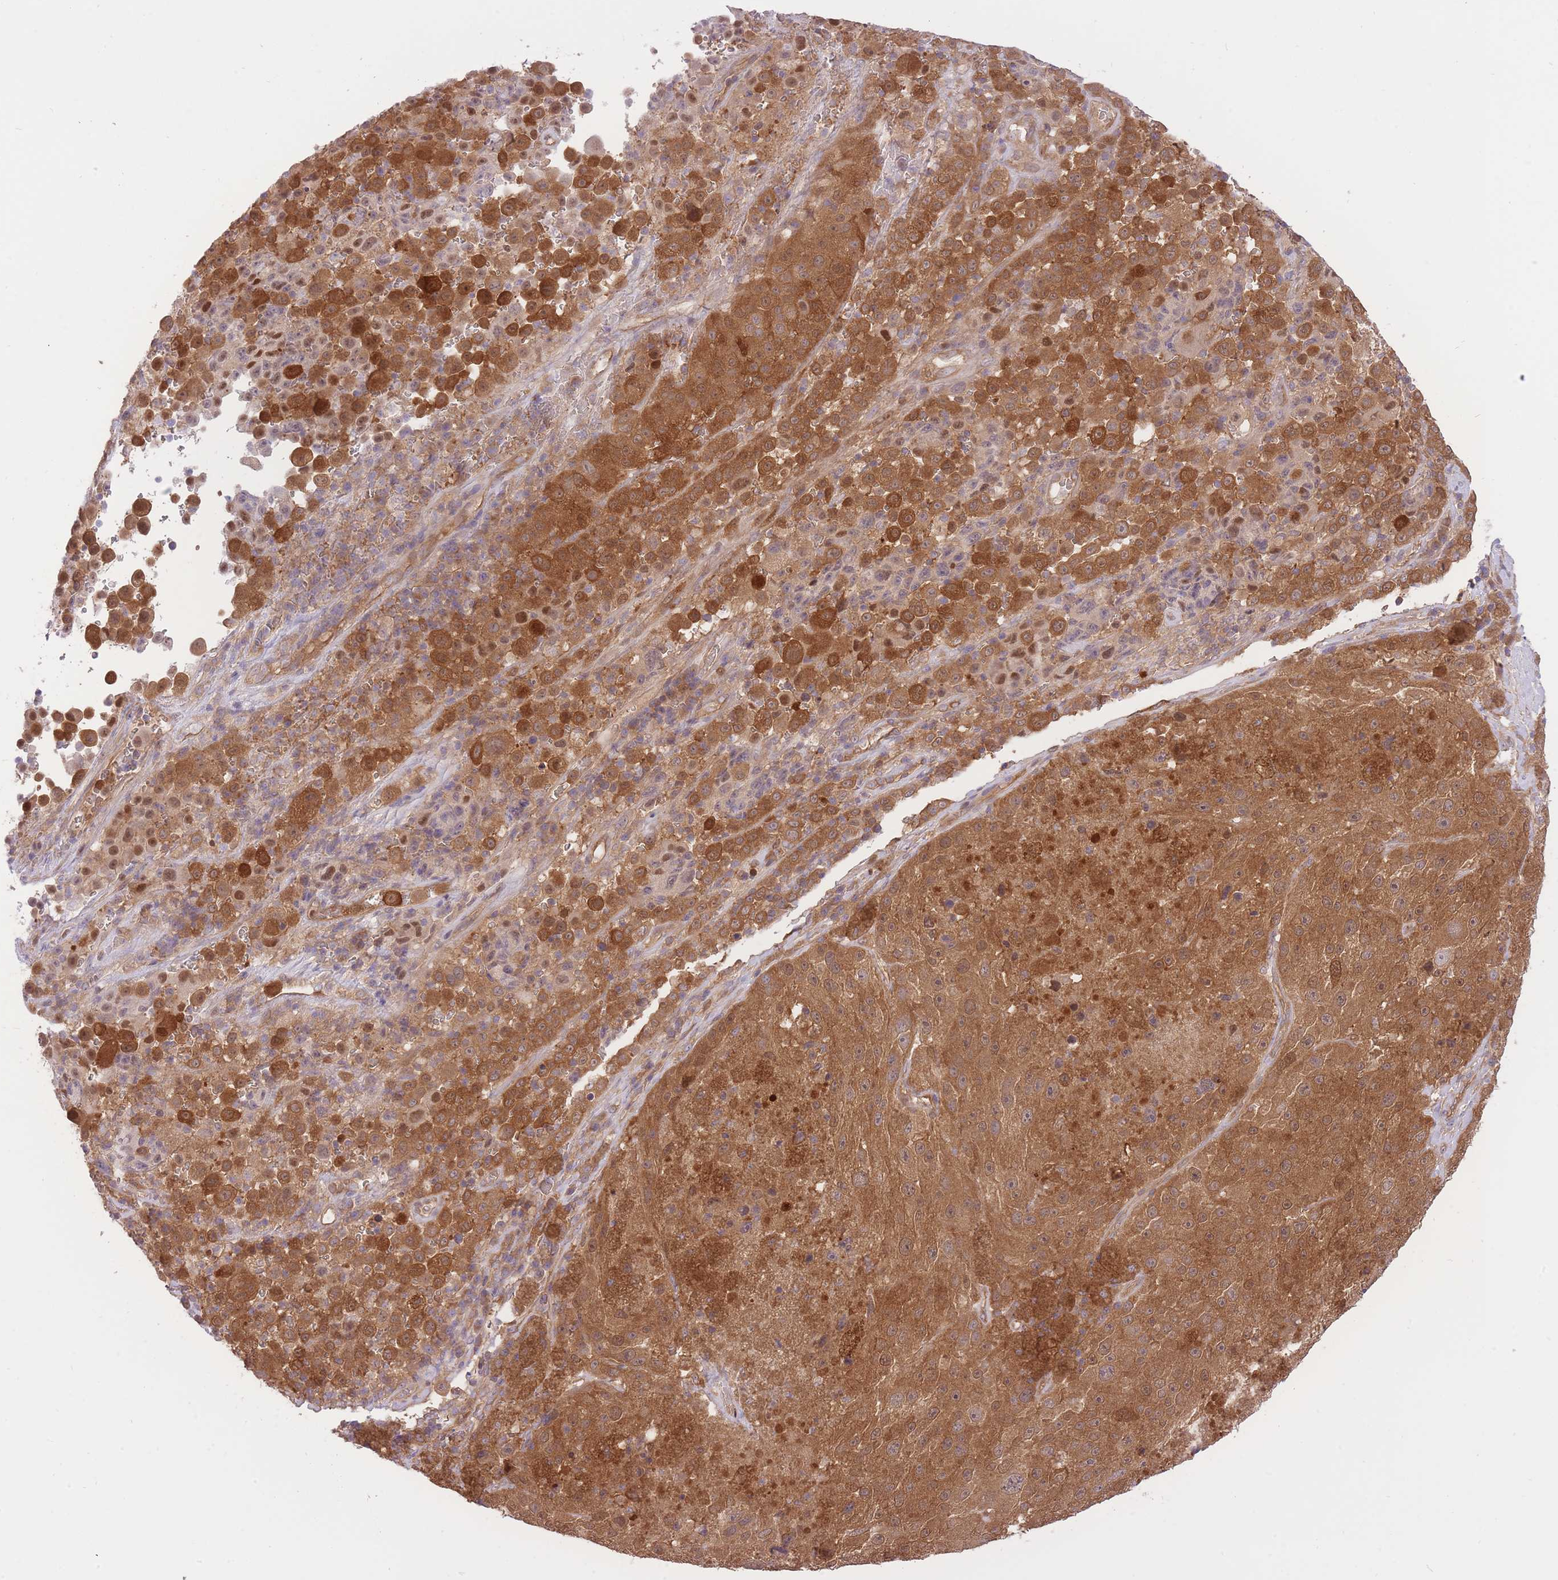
{"staining": {"intensity": "strong", "quantity": ">75%", "location": "cytoplasmic/membranous"}, "tissue": "melanoma", "cell_type": "Tumor cells", "image_type": "cancer", "snomed": [{"axis": "morphology", "description": "Malignant melanoma, Metastatic site"}, {"axis": "topography", "description": "Lymph node"}], "caption": "Immunohistochemistry (DAB (3,3'-diaminobenzidine)) staining of malignant melanoma (metastatic site) reveals strong cytoplasmic/membranous protein positivity in about >75% of tumor cells.", "gene": "PREP", "patient": {"sex": "male", "age": 62}}